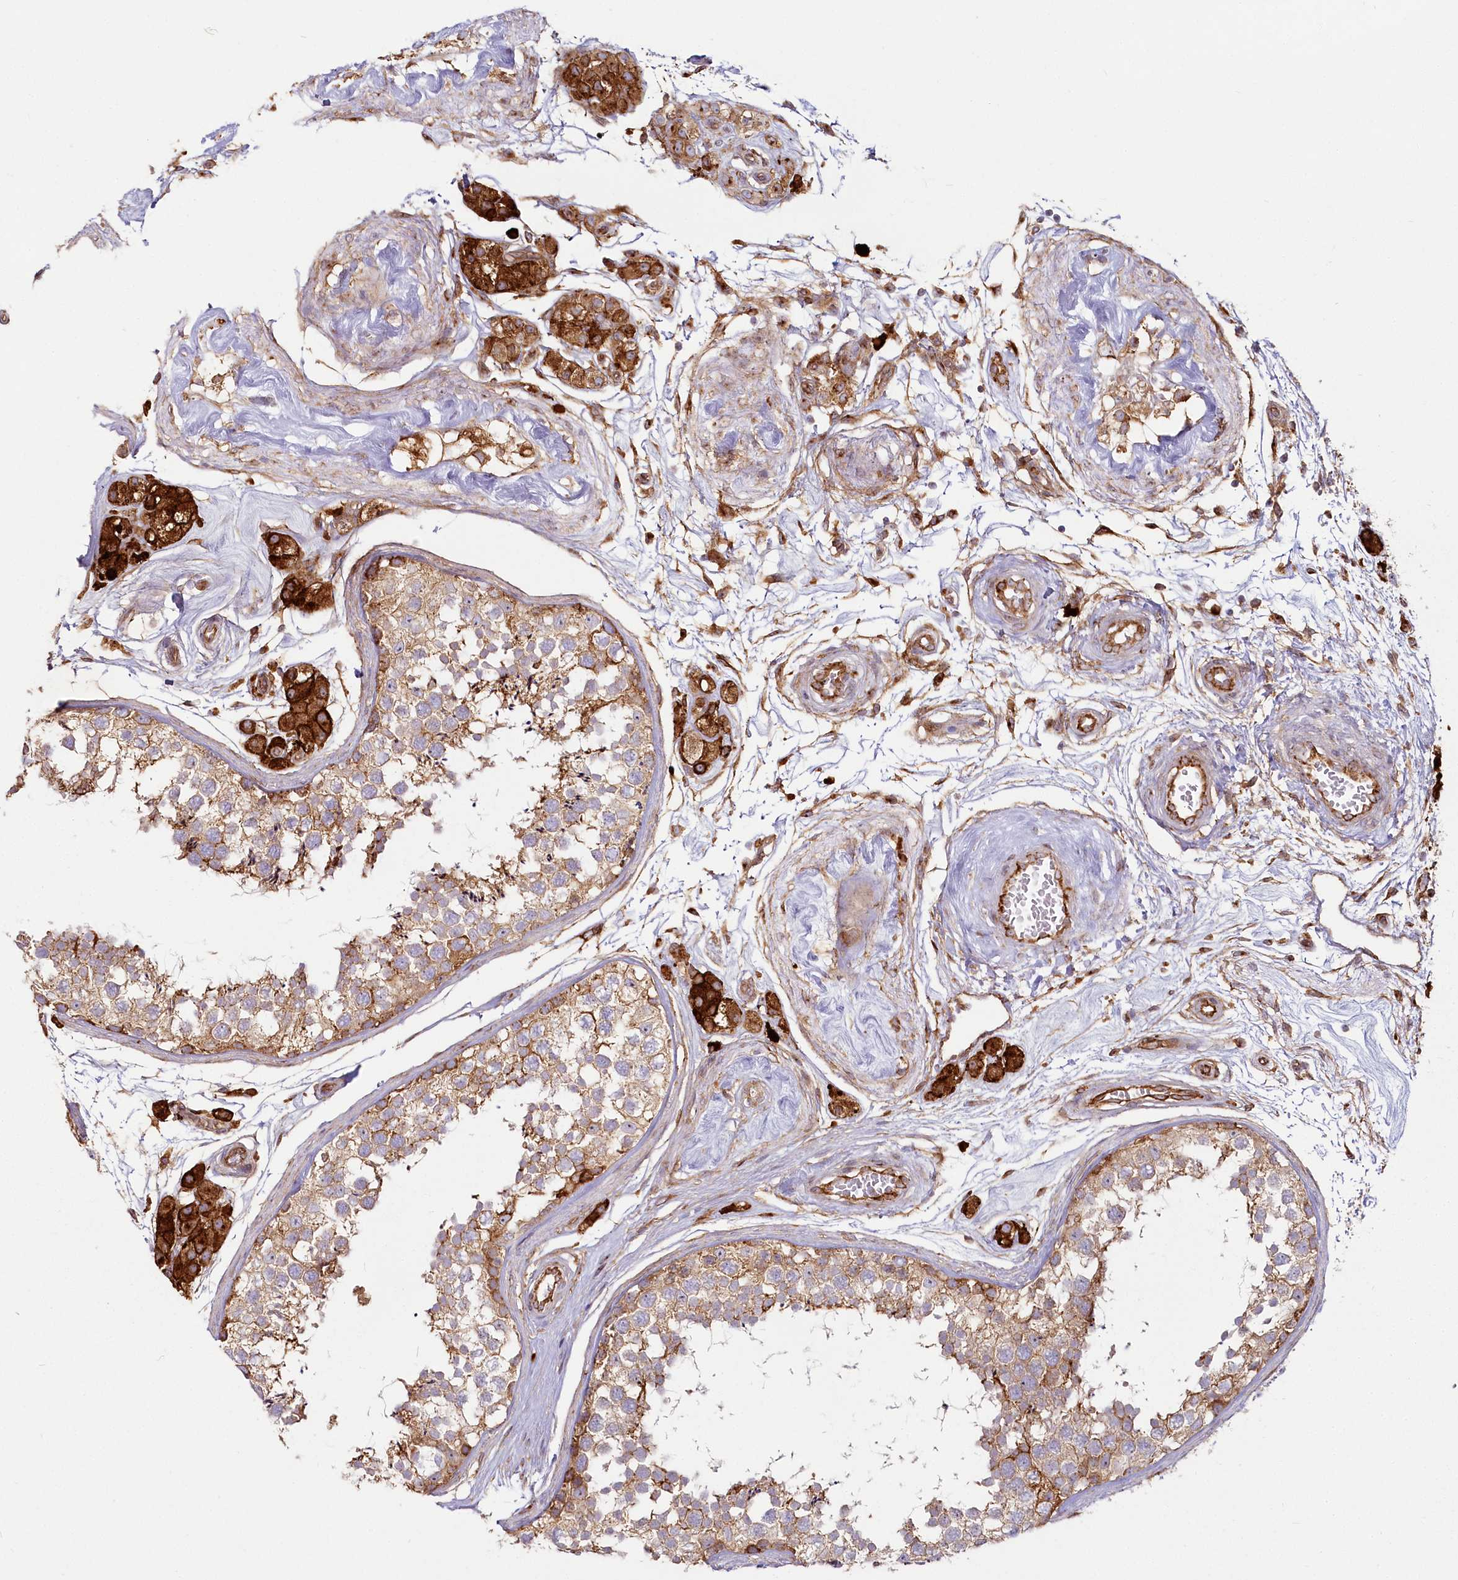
{"staining": {"intensity": "moderate", "quantity": ">75%", "location": "cytoplasmic/membranous"}, "tissue": "testis", "cell_type": "Cells in seminiferous ducts", "image_type": "normal", "snomed": [{"axis": "morphology", "description": "Normal tissue, NOS"}, {"axis": "topography", "description": "Testis"}], "caption": "Immunohistochemical staining of benign human testis exhibits >75% levels of moderate cytoplasmic/membranous protein staining in approximately >75% of cells in seminiferous ducts.", "gene": "HARS2", "patient": {"sex": "male", "age": 56}}